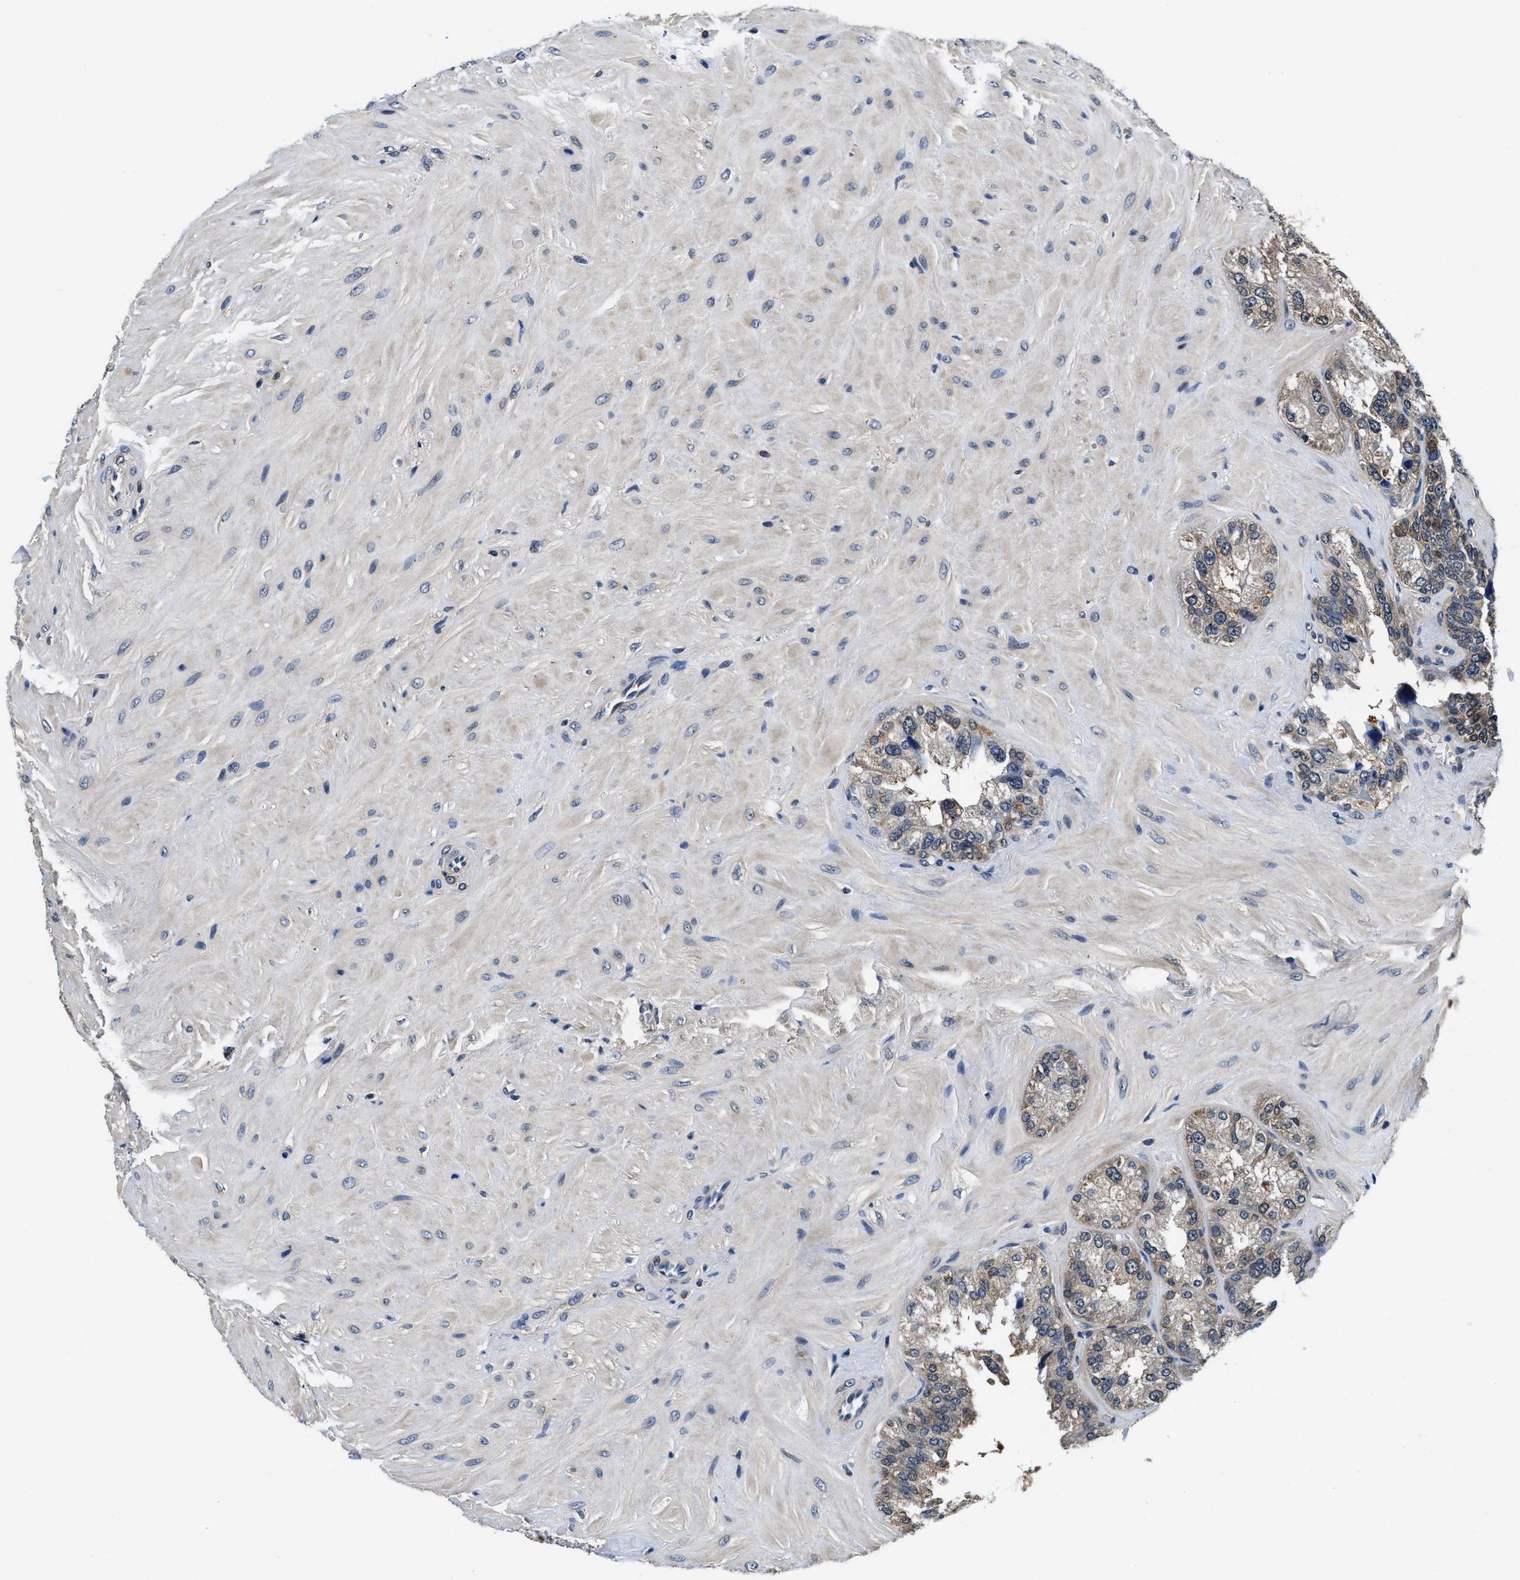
{"staining": {"intensity": "weak", "quantity": "25%-75%", "location": "cytoplasmic/membranous"}, "tissue": "seminal vesicle", "cell_type": "Glandular cells", "image_type": "normal", "snomed": [{"axis": "morphology", "description": "Normal tissue, NOS"}, {"axis": "topography", "description": "Prostate"}, {"axis": "topography", "description": "Seminal veicle"}], "caption": "The photomicrograph displays staining of normal seminal vesicle, revealing weak cytoplasmic/membranous protein positivity (brown color) within glandular cells.", "gene": "PHPT1", "patient": {"sex": "male", "age": 51}}